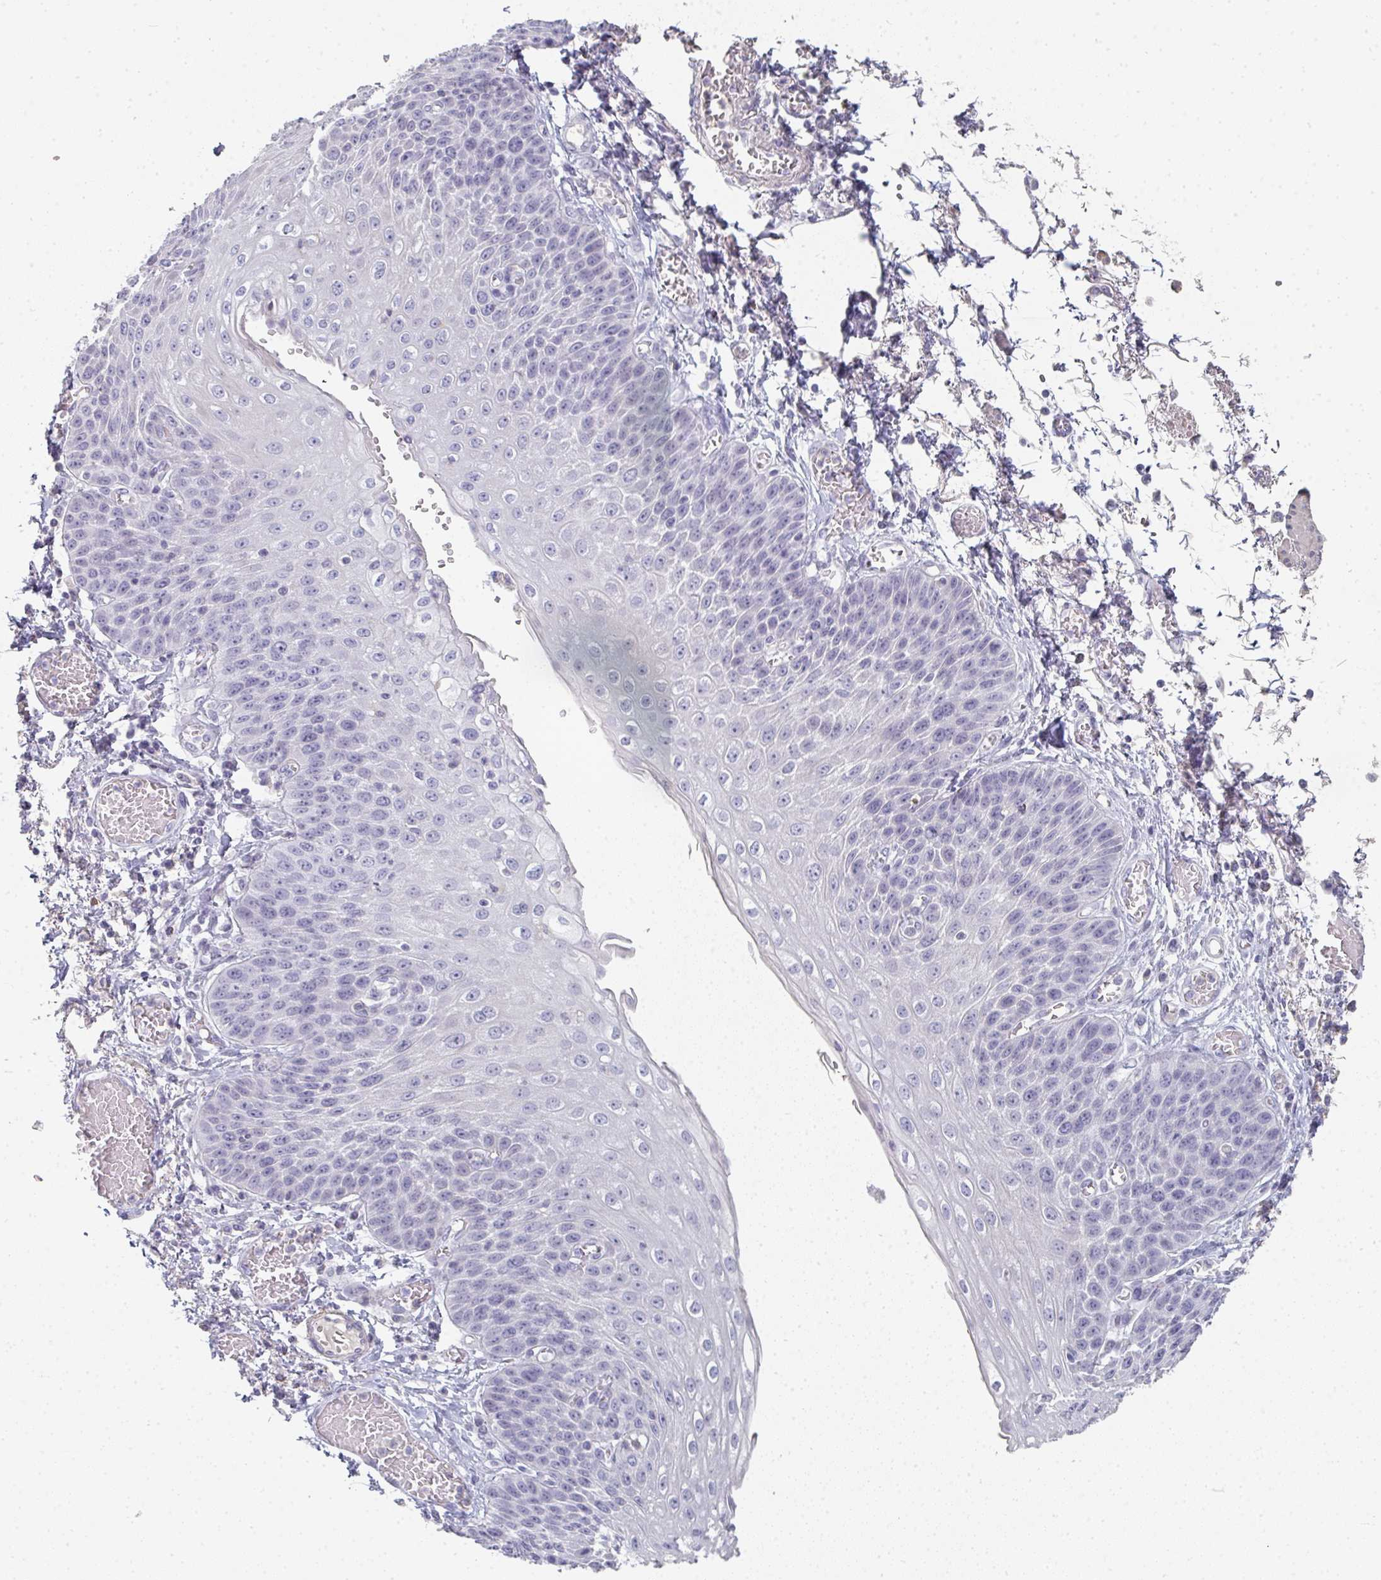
{"staining": {"intensity": "weak", "quantity": "<25%", "location": "nuclear"}, "tissue": "esophagus", "cell_type": "Squamous epithelial cells", "image_type": "normal", "snomed": [{"axis": "morphology", "description": "Normal tissue, NOS"}, {"axis": "morphology", "description": "Adenocarcinoma, NOS"}, {"axis": "topography", "description": "Esophagus"}], "caption": "The image shows no staining of squamous epithelial cells in normal esophagus. The staining was performed using DAB to visualize the protein expression in brown, while the nuclei were stained in blue with hematoxylin (Magnification: 20x).", "gene": "A1CF", "patient": {"sex": "male", "age": 81}}